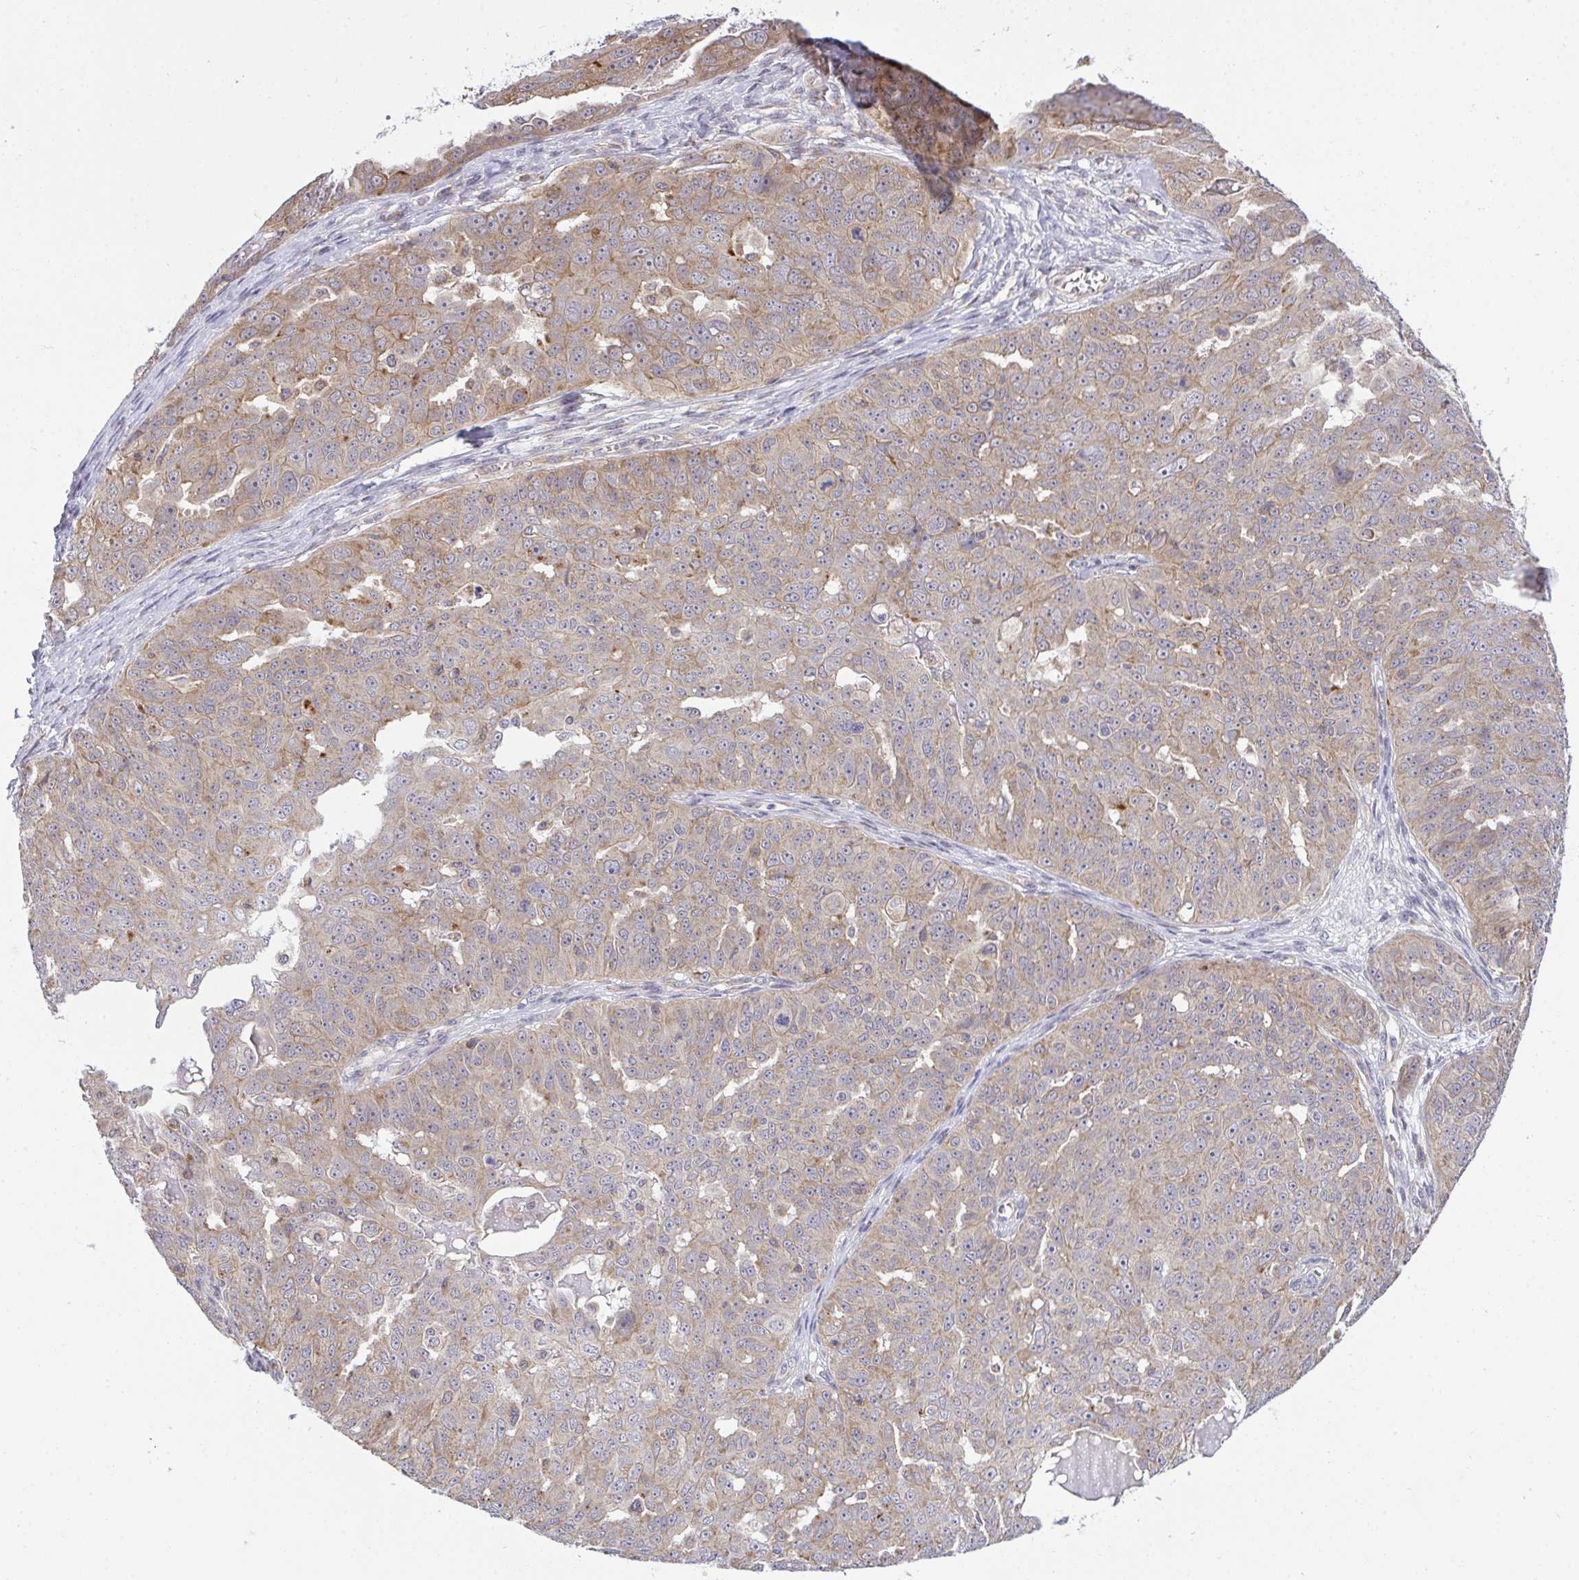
{"staining": {"intensity": "moderate", "quantity": "25%-75%", "location": "cytoplasmic/membranous"}, "tissue": "ovarian cancer", "cell_type": "Tumor cells", "image_type": "cancer", "snomed": [{"axis": "morphology", "description": "Carcinoma, endometroid"}, {"axis": "topography", "description": "Ovary"}], "caption": "IHC image of neoplastic tissue: human endometroid carcinoma (ovarian) stained using IHC exhibits medium levels of moderate protein expression localized specifically in the cytoplasmic/membranous of tumor cells, appearing as a cytoplasmic/membranous brown color.", "gene": "XAF1", "patient": {"sex": "female", "age": 70}}